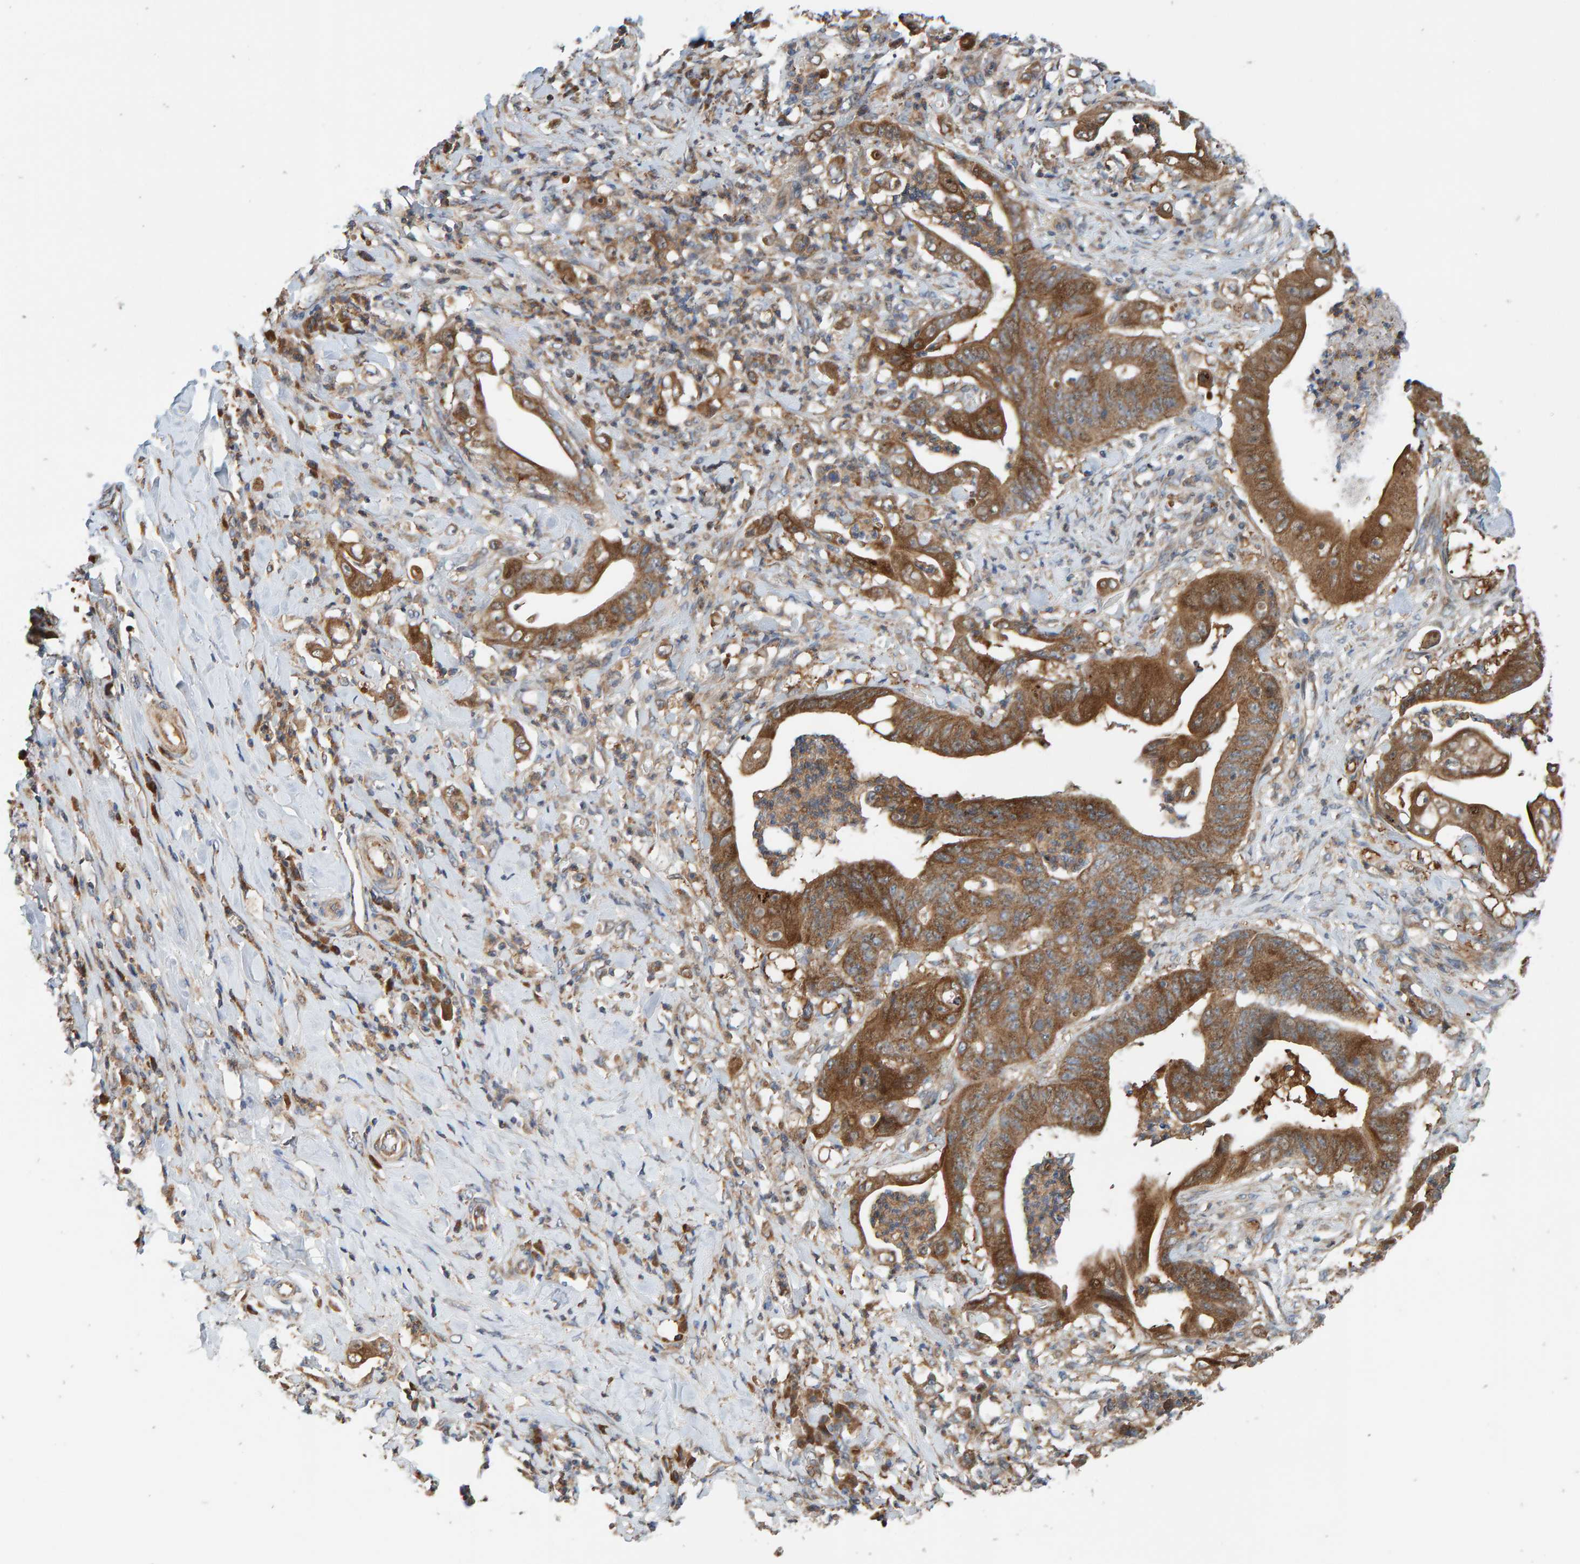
{"staining": {"intensity": "moderate", "quantity": ">75%", "location": "cytoplasmic/membranous"}, "tissue": "stomach cancer", "cell_type": "Tumor cells", "image_type": "cancer", "snomed": [{"axis": "morphology", "description": "Adenocarcinoma, NOS"}, {"axis": "topography", "description": "Stomach"}], "caption": "Stomach cancer (adenocarcinoma) was stained to show a protein in brown. There is medium levels of moderate cytoplasmic/membranous expression in about >75% of tumor cells.", "gene": "KIAA0753", "patient": {"sex": "female", "age": 73}}